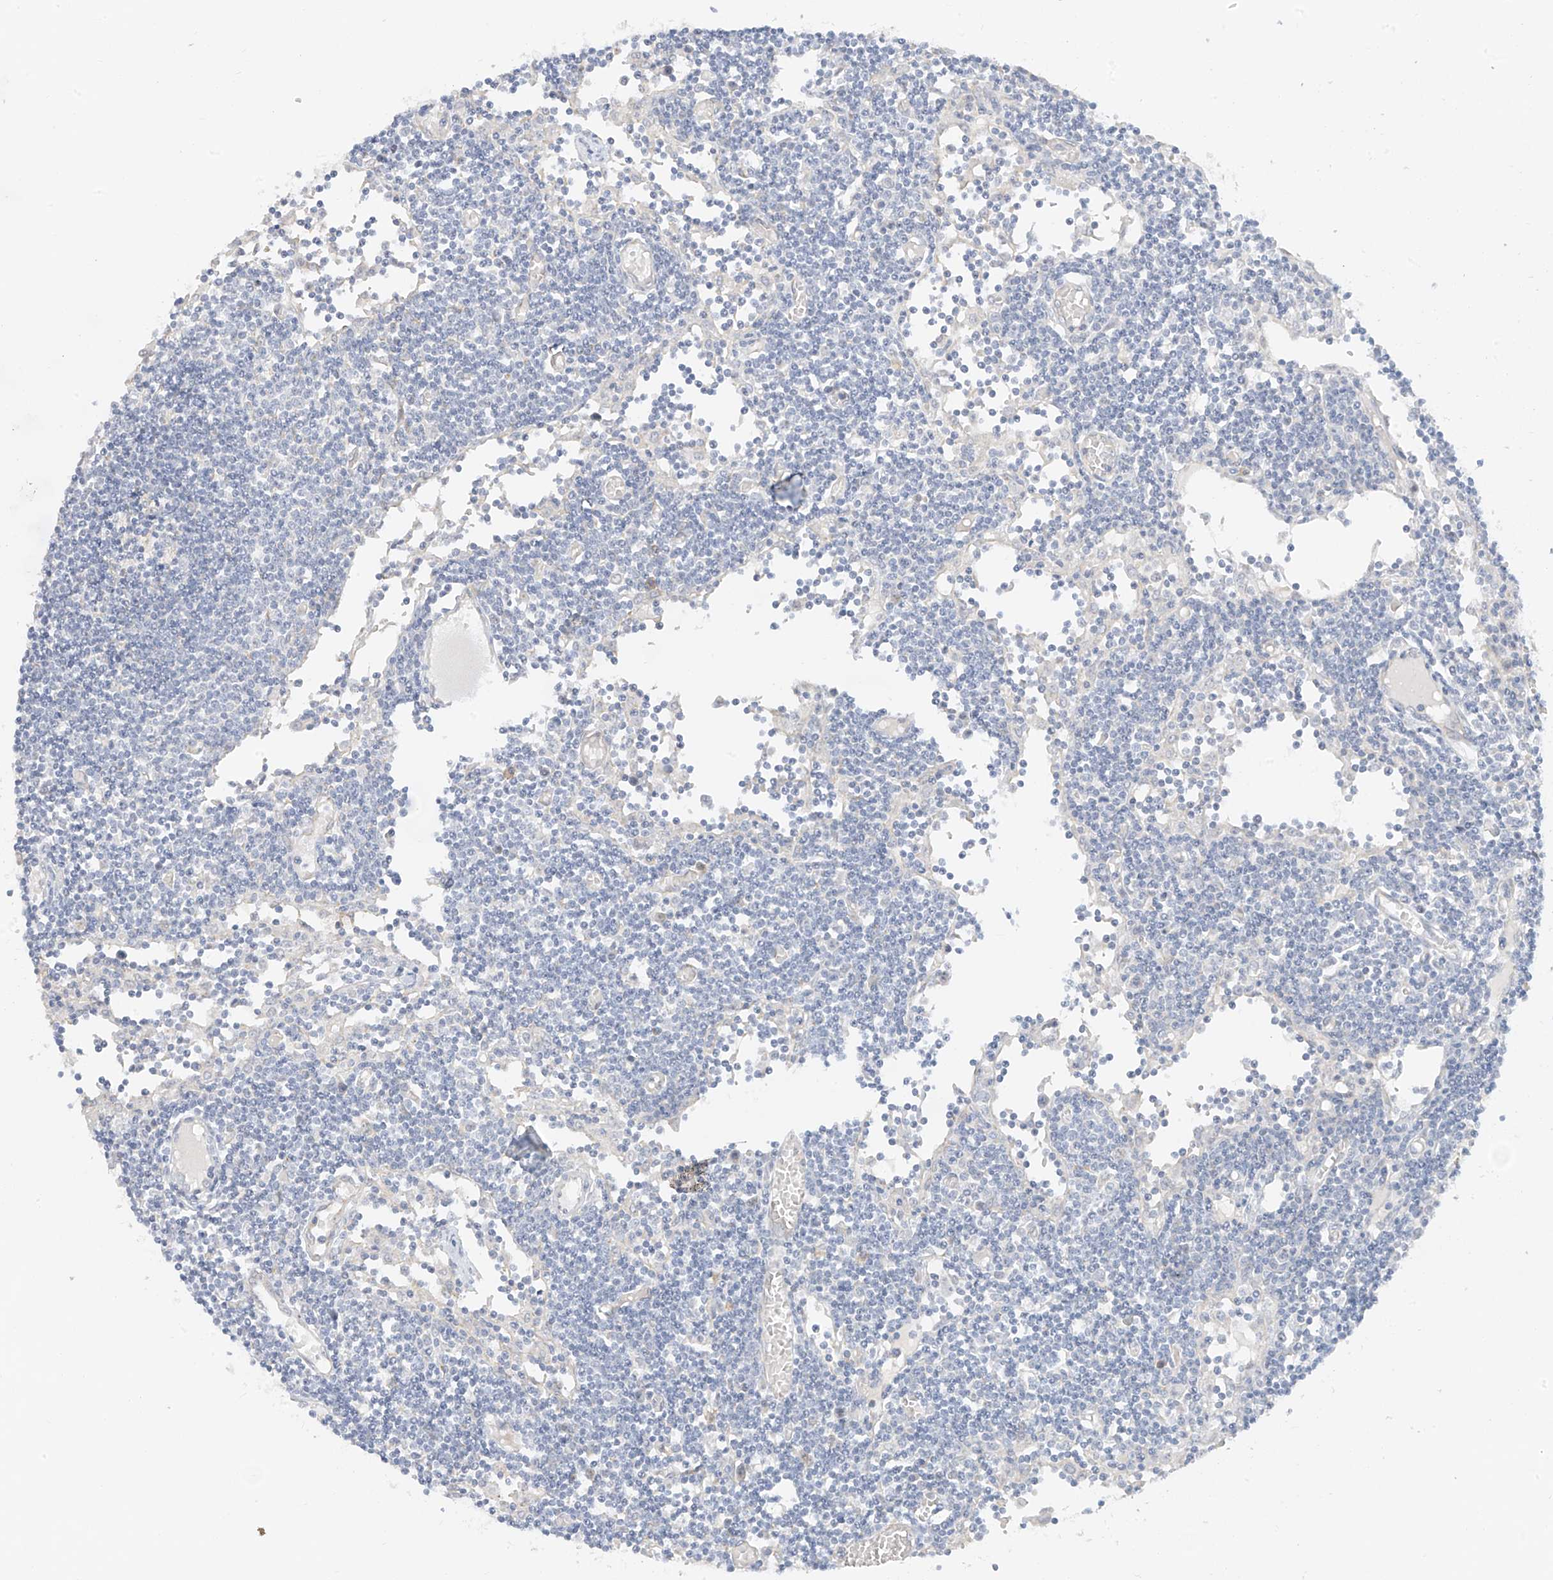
{"staining": {"intensity": "negative", "quantity": "none", "location": "none"}, "tissue": "lymph node", "cell_type": "Germinal center cells", "image_type": "normal", "snomed": [{"axis": "morphology", "description": "Normal tissue, NOS"}, {"axis": "topography", "description": "Lymph node"}], "caption": "Lymph node was stained to show a protein in brown. There is no significant positivity in germinal center cells.", "gene": "DCDC2", "patient": {"sex": "female", "age": 11}}